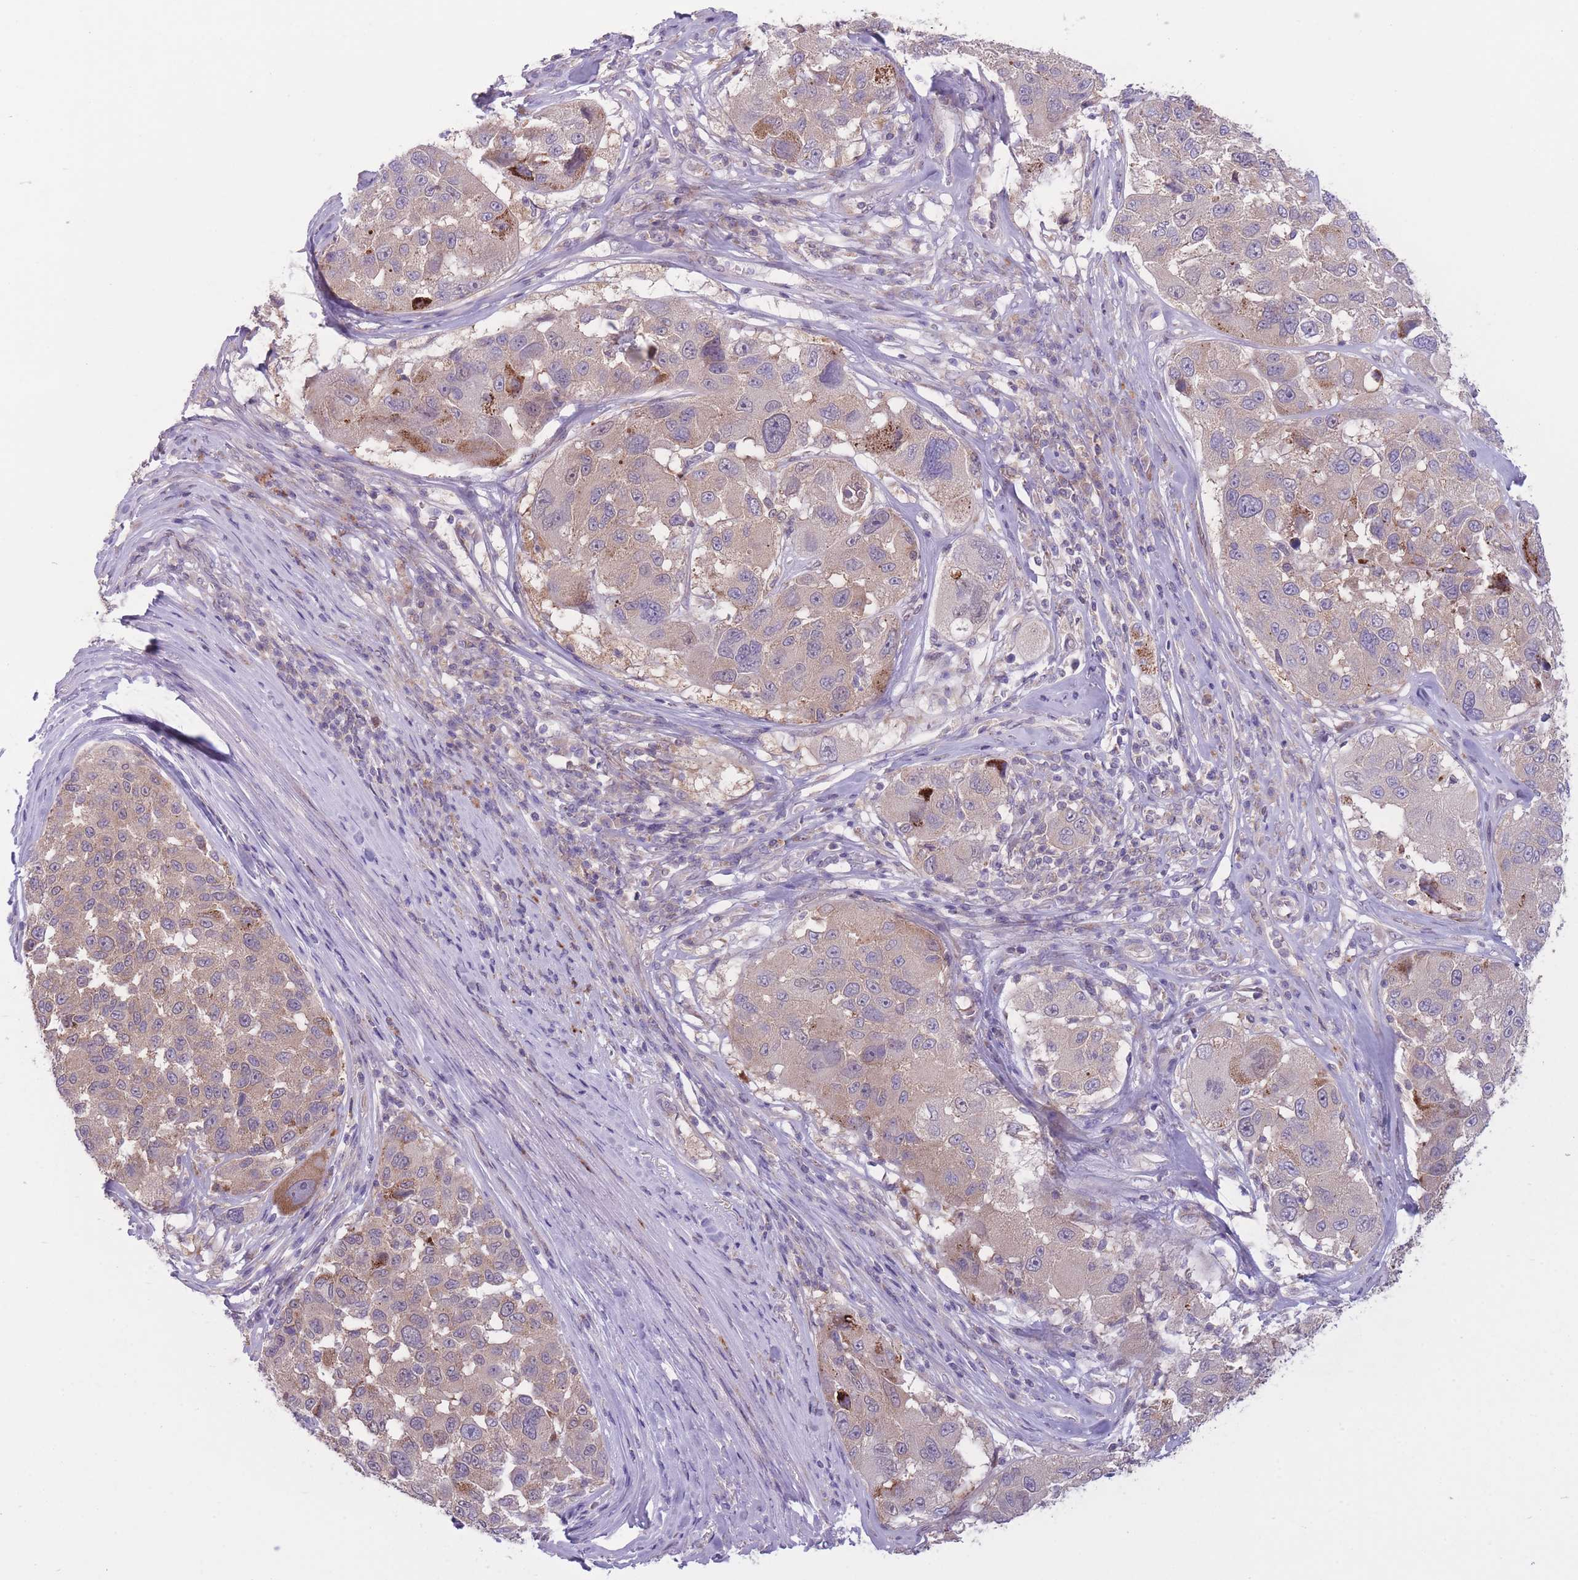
{"staining": {"intensity": "weak", "quantity": ">75%", "location": "cytoplasmic/membranous"}, "tissue": "melanoma", "cell_type": "Tumor cells", "image_type": "cancer", "snomed": [{"axis": "morphology", "description": "Malignant melanoma, NOS"}, {"axis": "topography", "description": "Skin"}], "caption": "DAB (3,3'-diaminobenzidine) immunohistochemical staining of melanoma reveals weak cytoplasmic/membranous protein staining in approximately >75% of tumor cells.", "gene": "CCT6B", "patient": {"sex": "female", "age": 66}}